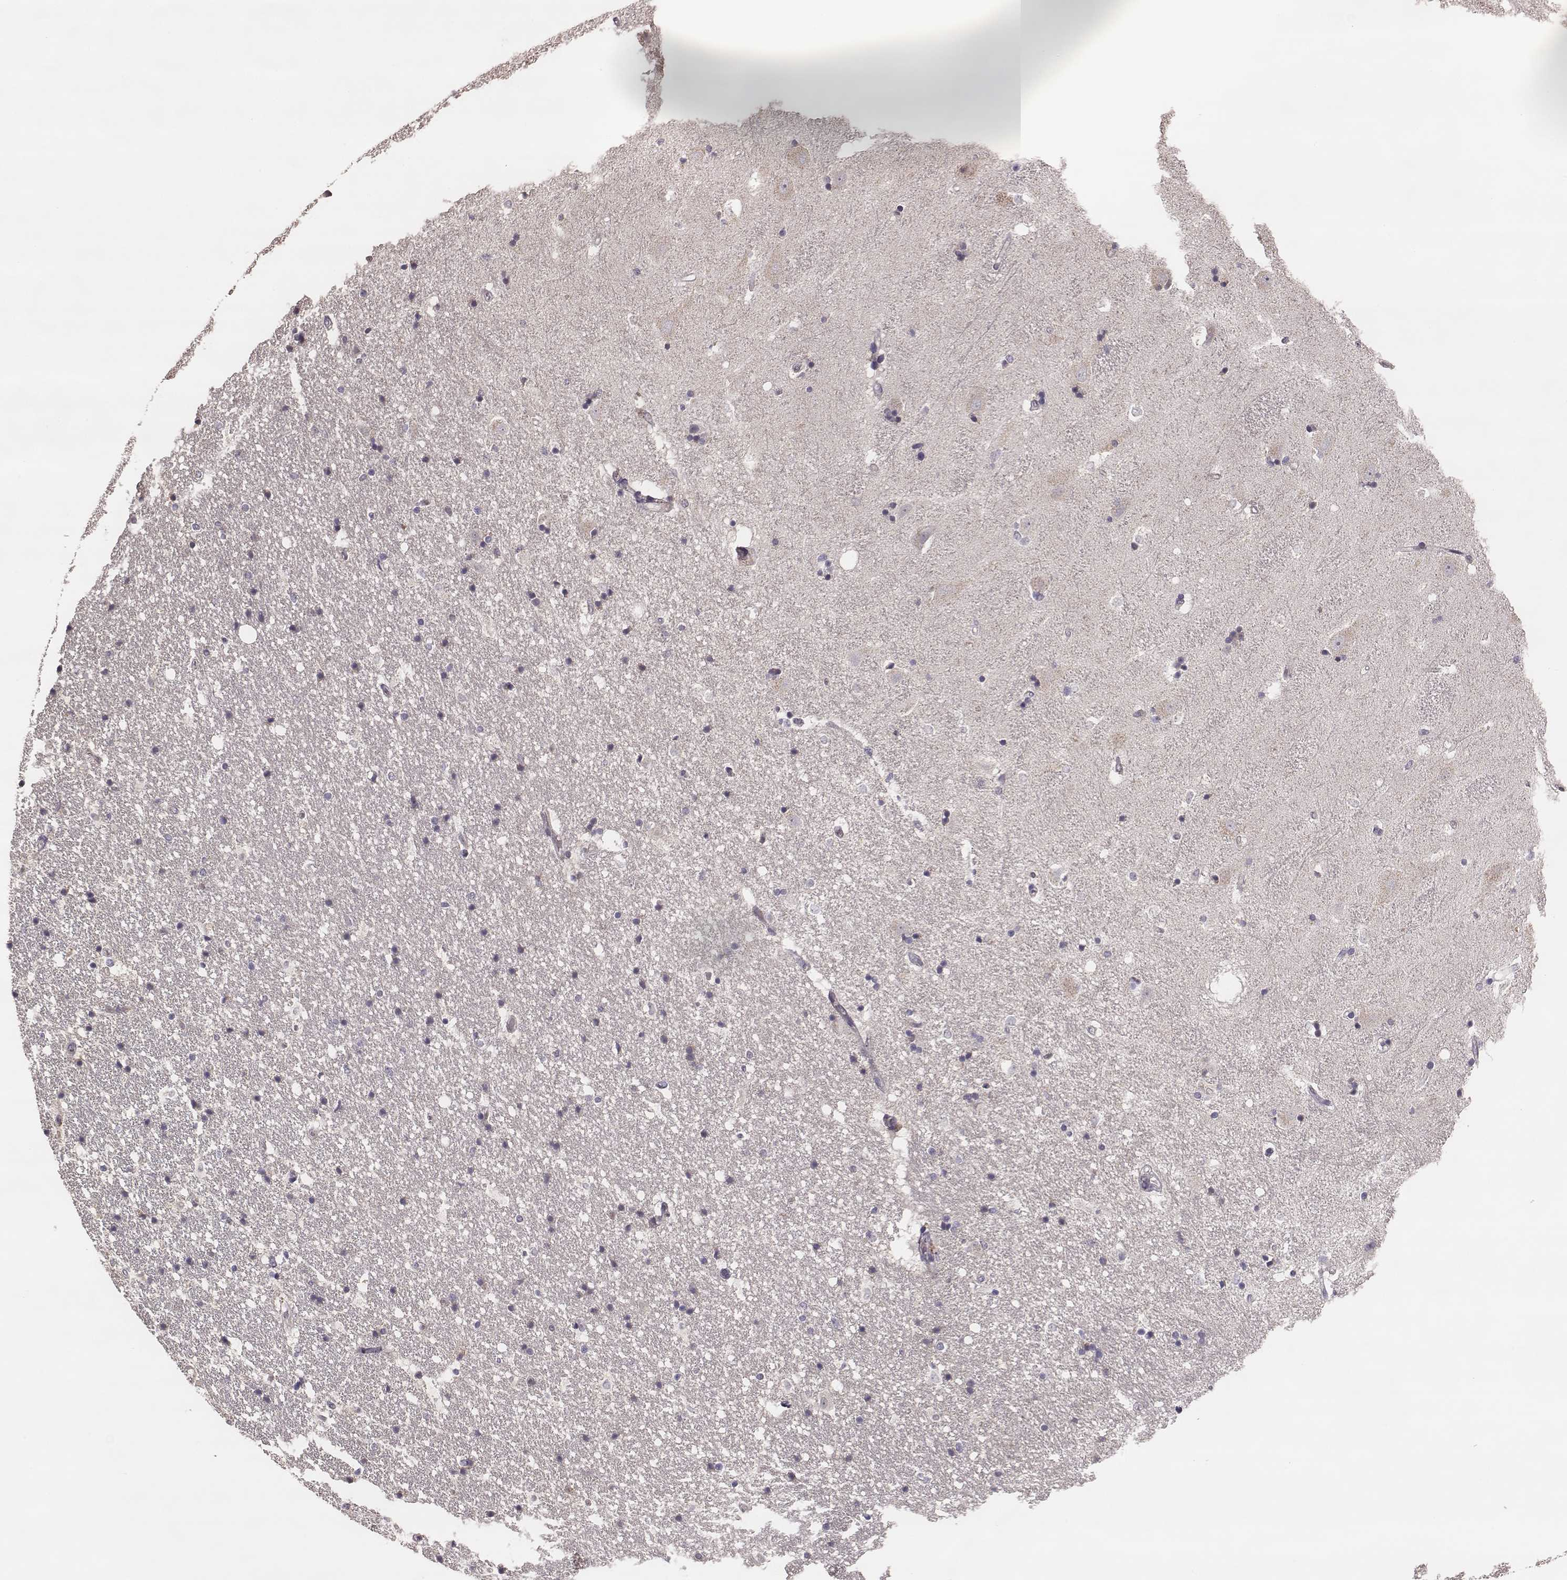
{"staining": {"intensity": "negative", "quantity": "none", "location": "none"}, "tissue": "hippocampus", "cell_type": "Glial cells", "image_type": "normal", "snomed": [{"axis": "morphology", "description": "Normal tissue, NOS"}, {"axis": "topography", "description": "Hippocampus"}], "caption": "Human hippocampus stained for a protein using IHC shows no expression in glial cells.", "gene": "HAVCR1", "patient": {"sex": "male", "age": 49}}